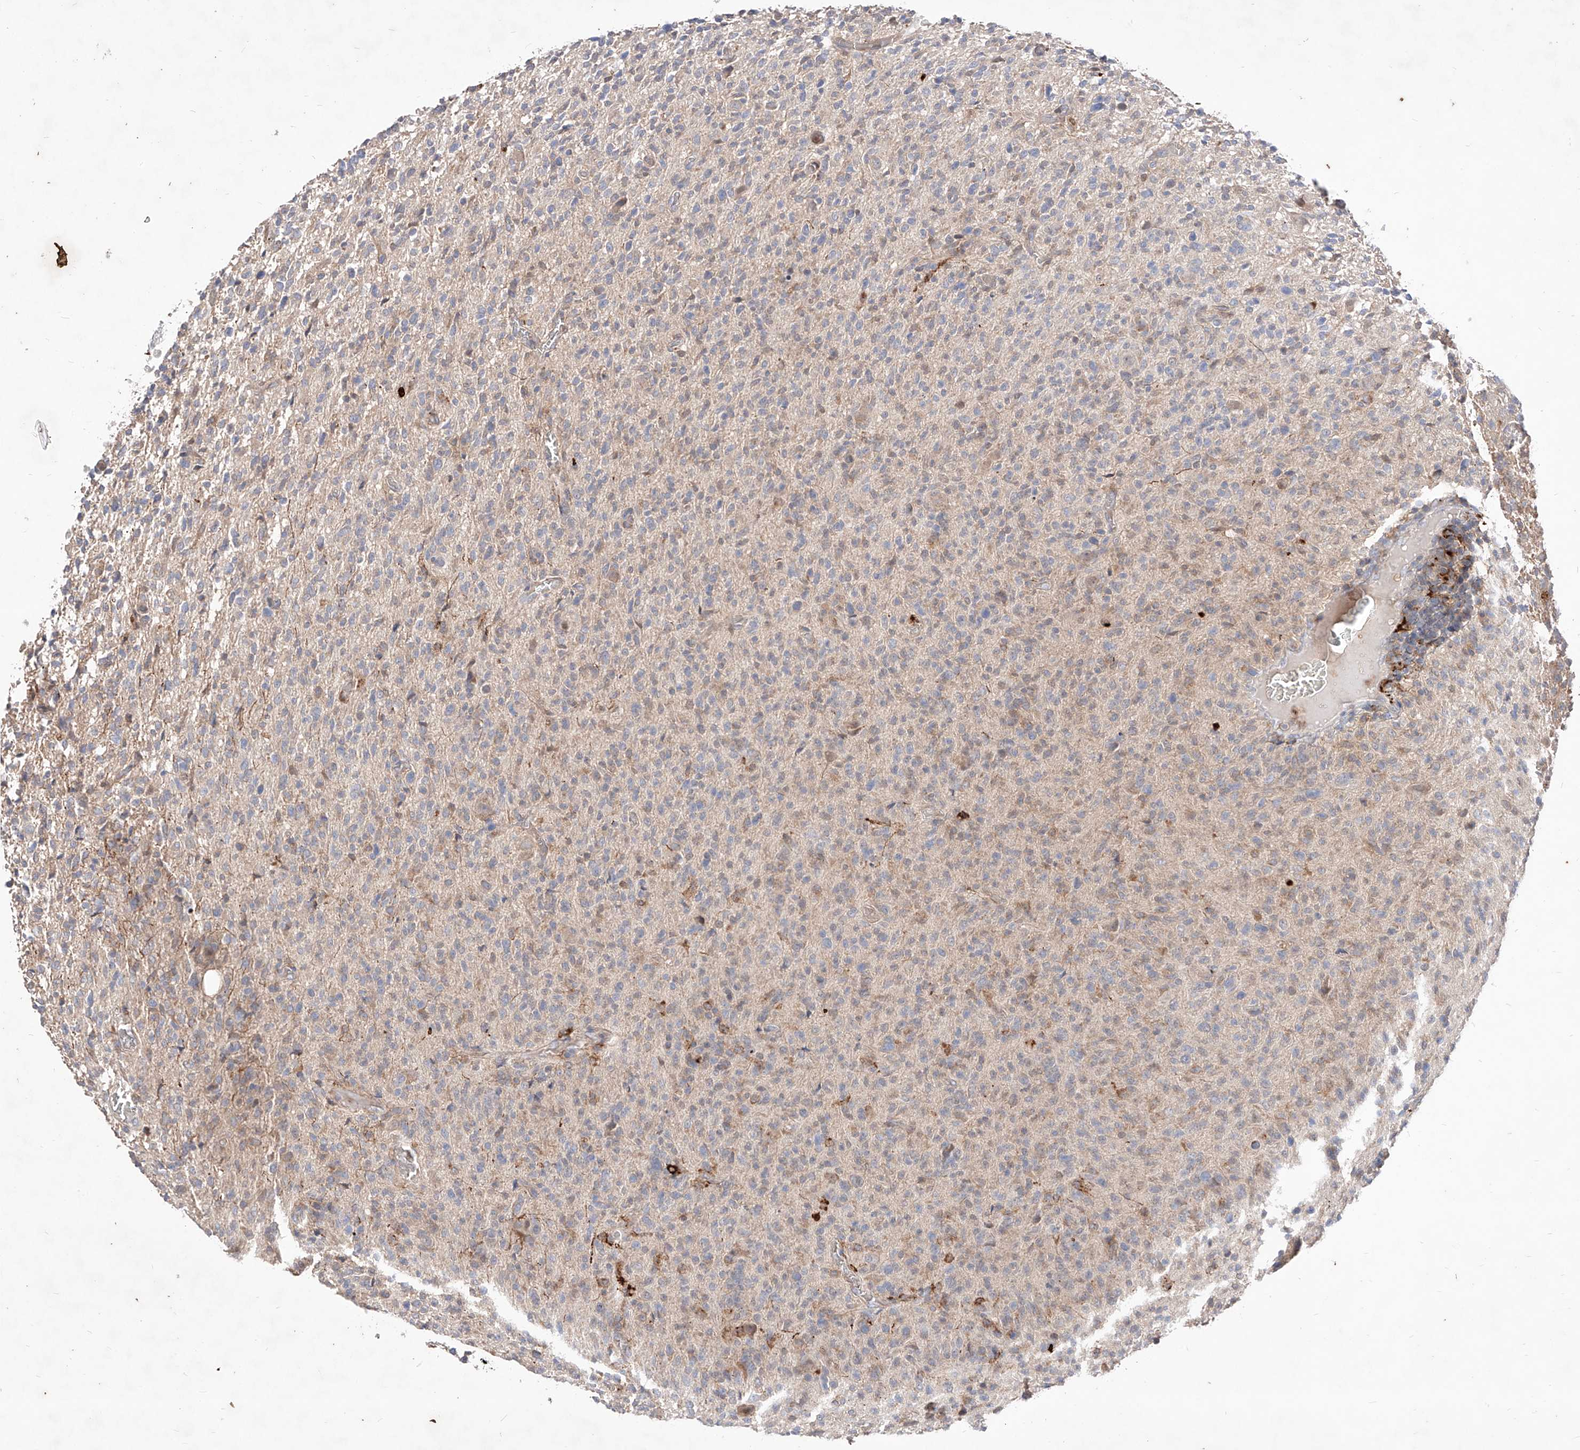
{"staining": {"intensity": "weak", "quantity": "25%-75%", "location": "cytoplasmic/membranous"}, "tissue": "glioma", "cell_type": "Tumor cells", "image_type": "cancer", "snomed": [{"axis": "morphology", "description": "Glioma, malignant, High grade"}, {"axis": "topography", "description": "Brain"}], "caption": "Human glioma stained for a protein (brown) exhibits weak cytoplasmic/membranous positive positivity in approximately 25%-75% of tumor cells.", "gene": "TSNAX", "patient": {"sex": "female", "age": 57}}